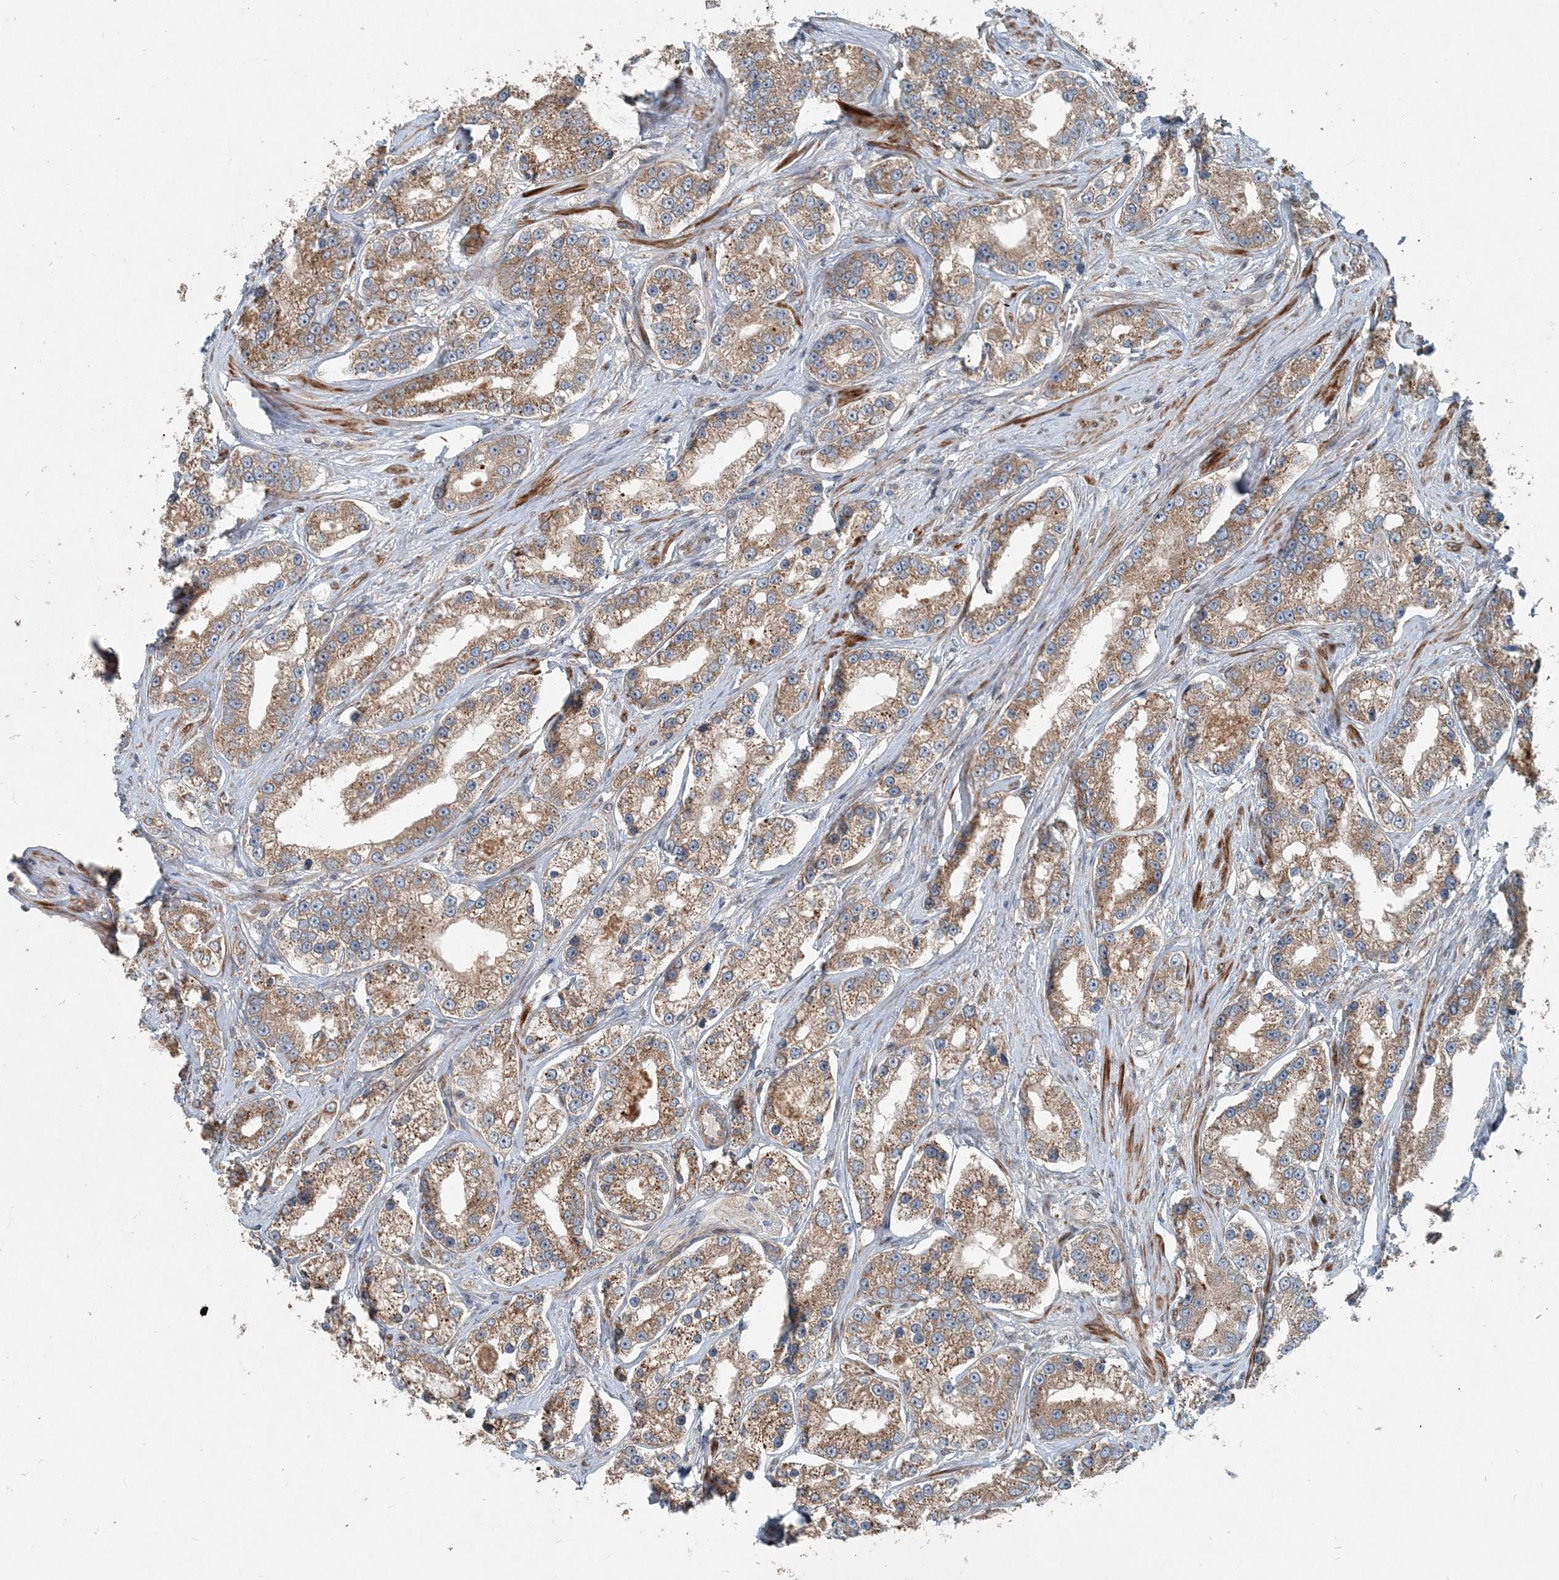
{"staining": {"intensity": "moderate", "quantity": ">75%", "location": "cytoplasmic/membranous"}, "tissue": "prostate cancer", "cell_type": "Tumor cells", "image_type": "cancer", "snomed": [{"axis": "morphology", "description": "Normal tissue, NOS"}, {"axis": "morphology", "description": "Adenocarcinoma, High grade"}, {"axis": "topography", "description": "Prostate"}], "caption": "Human prostate cancer stained for a protein (brown) shows moderate cytoplasmic/membranous positive staining in approximately >75% of tumor cells.", "gene": "INTU", "patient": {"sex": "male", "age": 83}}